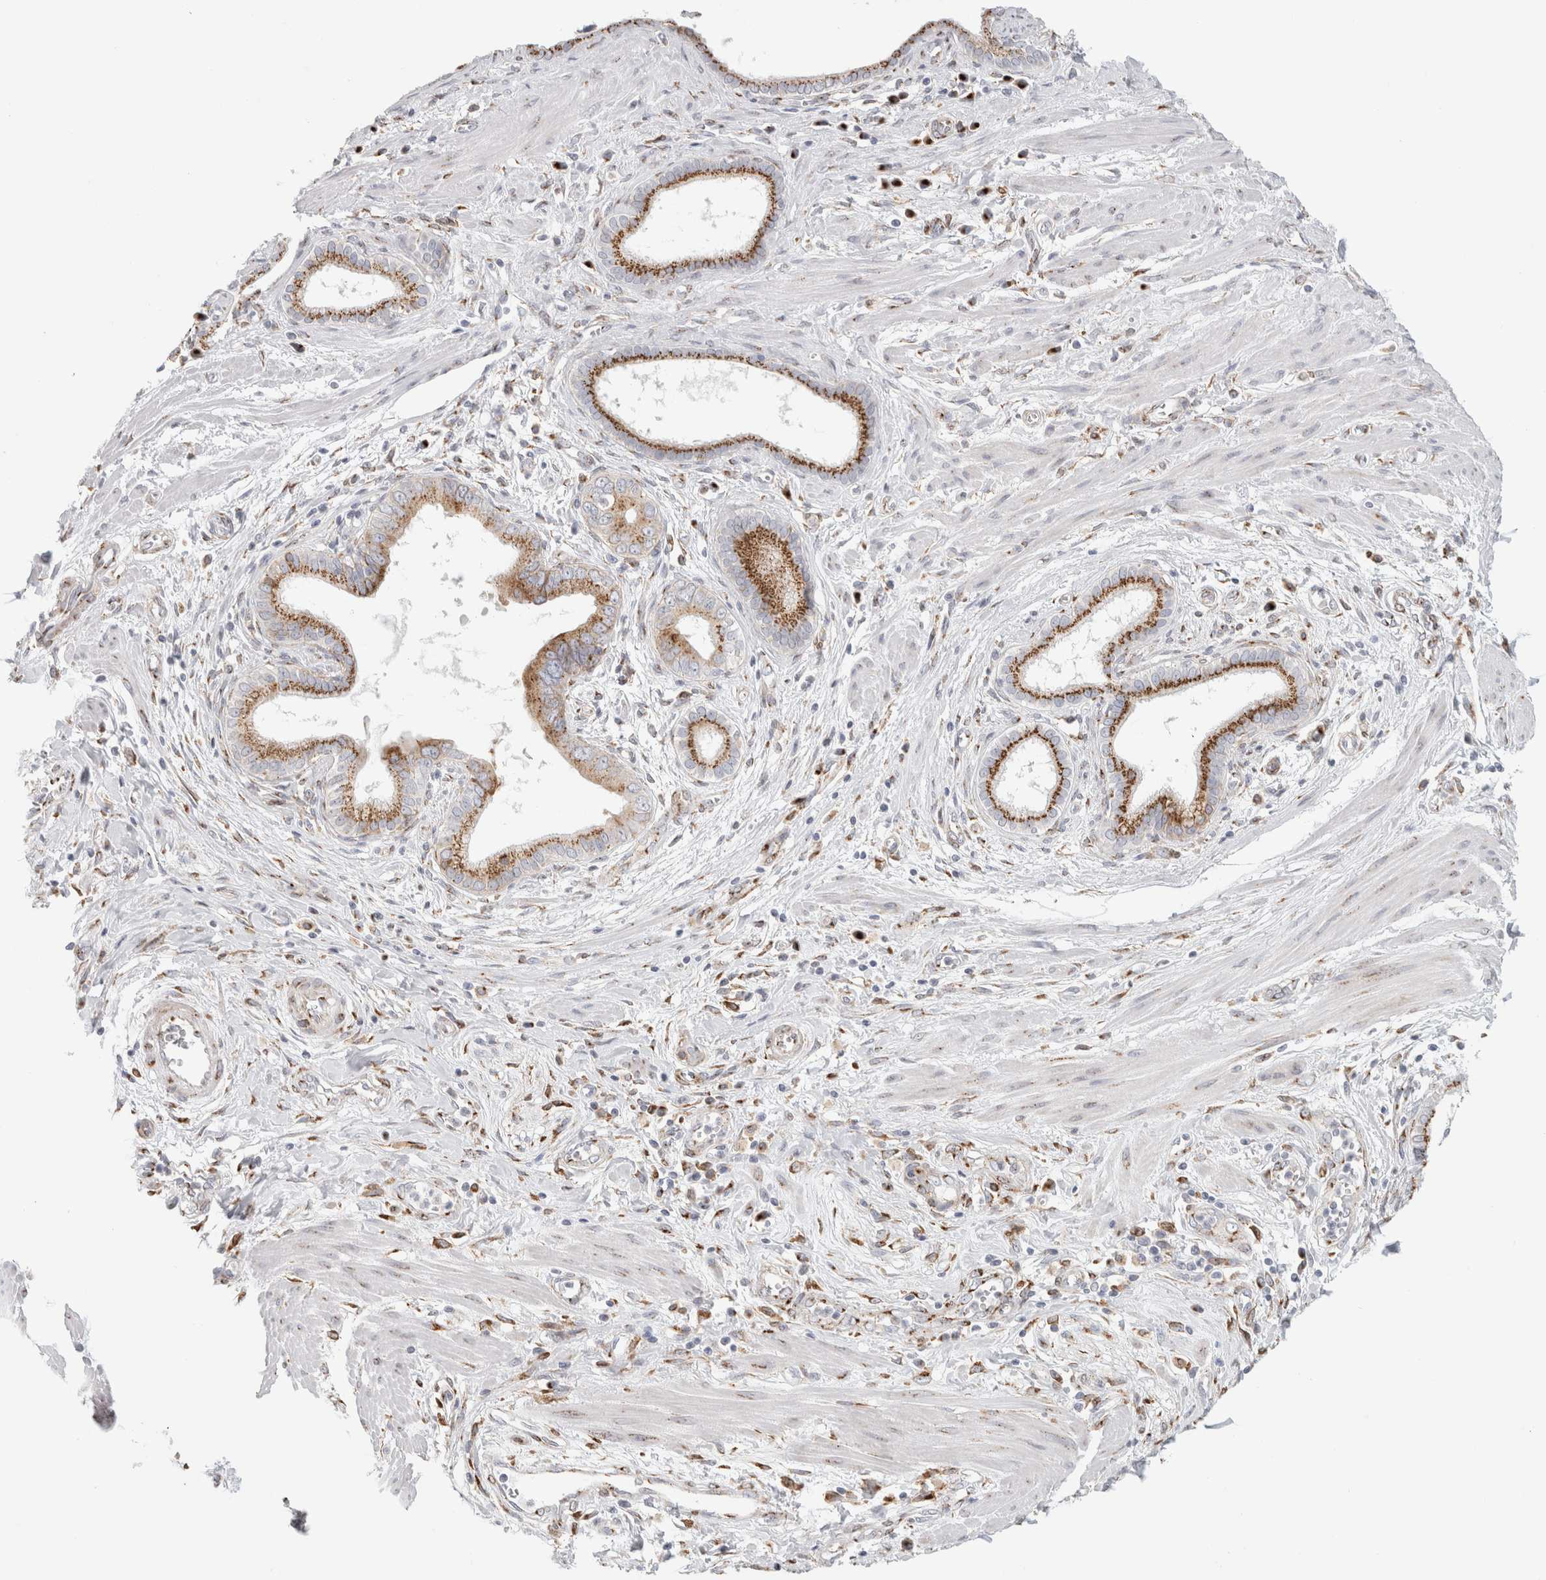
{"staining": {"intensity": "moderate", "quantity": ">75%", "location": "cytoplasmic/membranous"}, "tissue": "pancreatic cancer", "cell_type": "Tumor cells", "image_type": "cancer", "snomed": [{"axis": "morphology", "description": "Normal tissue, NOS"}, {"axis": "topography", "description": "Lymph node"}], "caption": "IHC image of neoplastic tissue: pancreatic cancer stained using immunohistochemistry shows medium levels of moderate protein expression localized specifically in the cytoplasmic/membranous of tumor cells, appearing as a cytoplasmic/membranous brown color.", "gene": "MCFD2", "patient": {"sex": "male", "age": 50}}